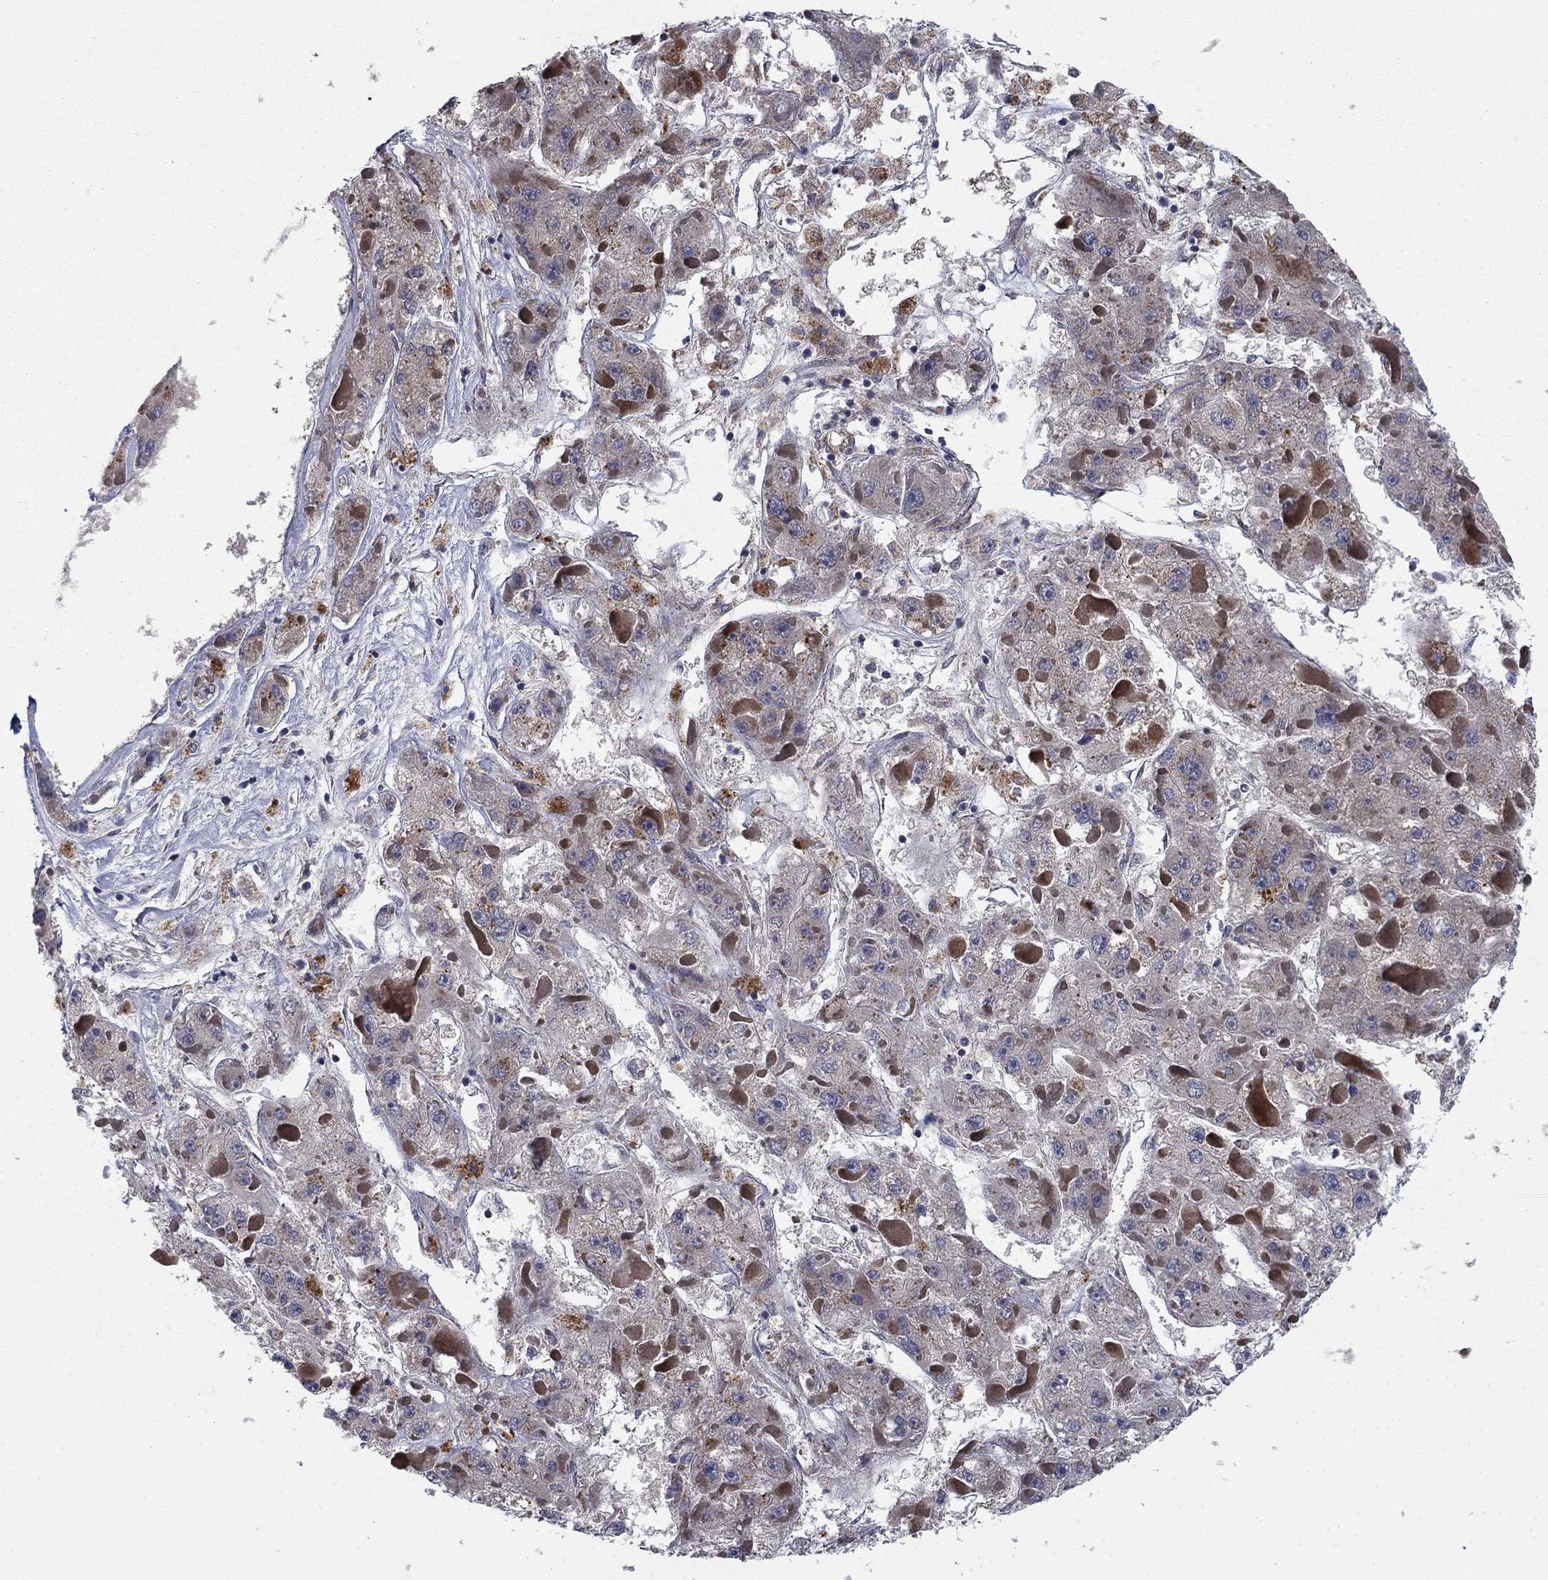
{"staining": {"intensity": "moderate", "quantity": "<25%", "location": "cytoplasmic/membranous"}, "tissue": "liver cancer", "cell_type": "Tumor cells", "image_type": "cancer", "snomed": [{"axis": "morphology", "description": "Carcinoma, Hepatocellular, NOS"}, {"axis": "topography", "description": "Liver"}], "caption": "Moderate cytoplasmic/membranous staining is seen in approximately <25% of tumor cells in liver hepatocellular carcinoma.", "gene": "MMAA", "patient": {"sex": "female", "age": 73}}